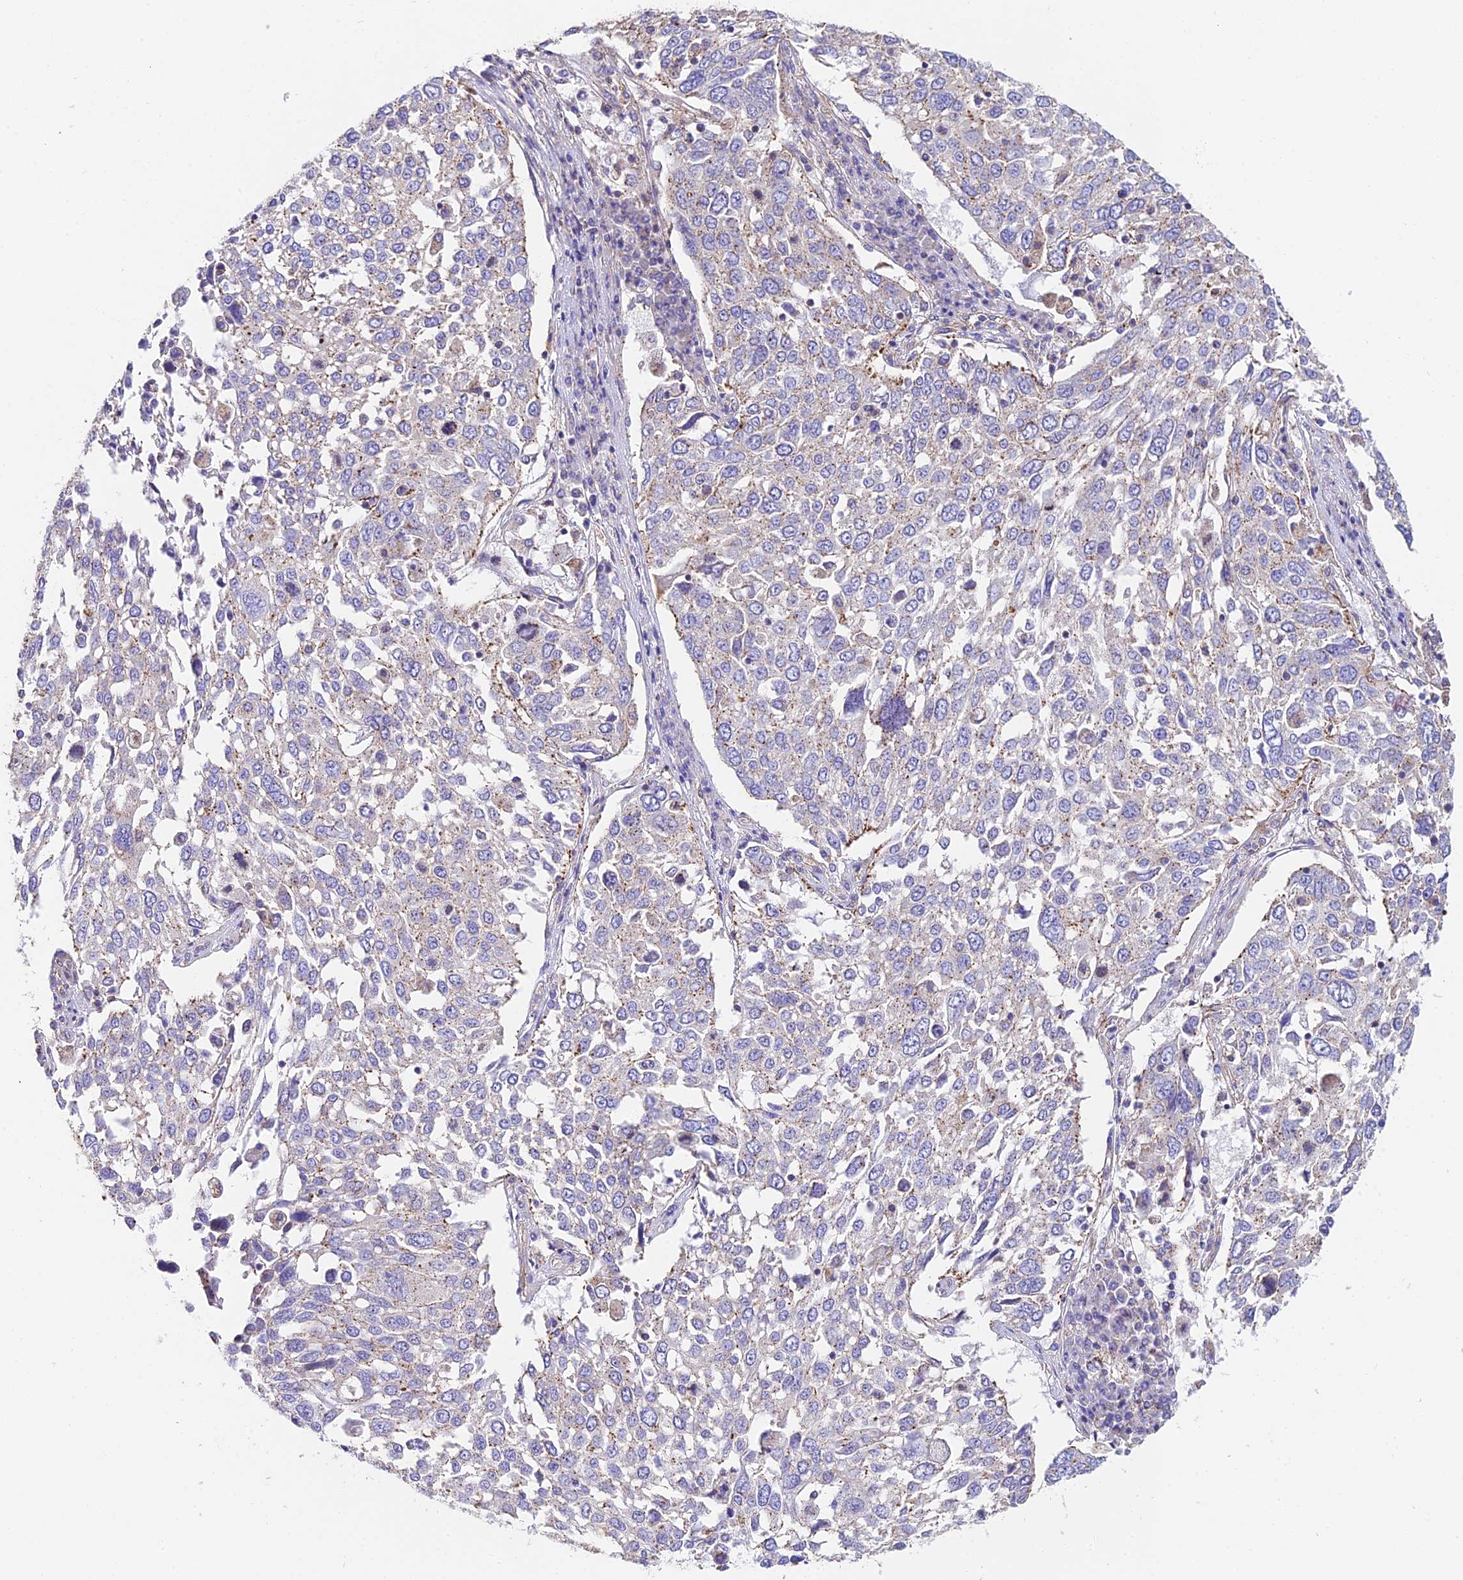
{"staining": {"intensity": "weak", "quantity": "<25%", "location": "cytoplasmic/membranous"}, "tissue": "lung cancer", "cell_type": "Tumor cells", "image_type": "cancer", "snomed": [{"axis": "morphology", "description": "Squamous cell carcinoma, NOS"}, {"axis": "topography", "description": "Lung"}], "caption": "IHC of human lung squamous cell carcinoma exhibits no expression in tumor cells.", "gene": "QRFP", "patient": {"sex": "male", "age": 65}}